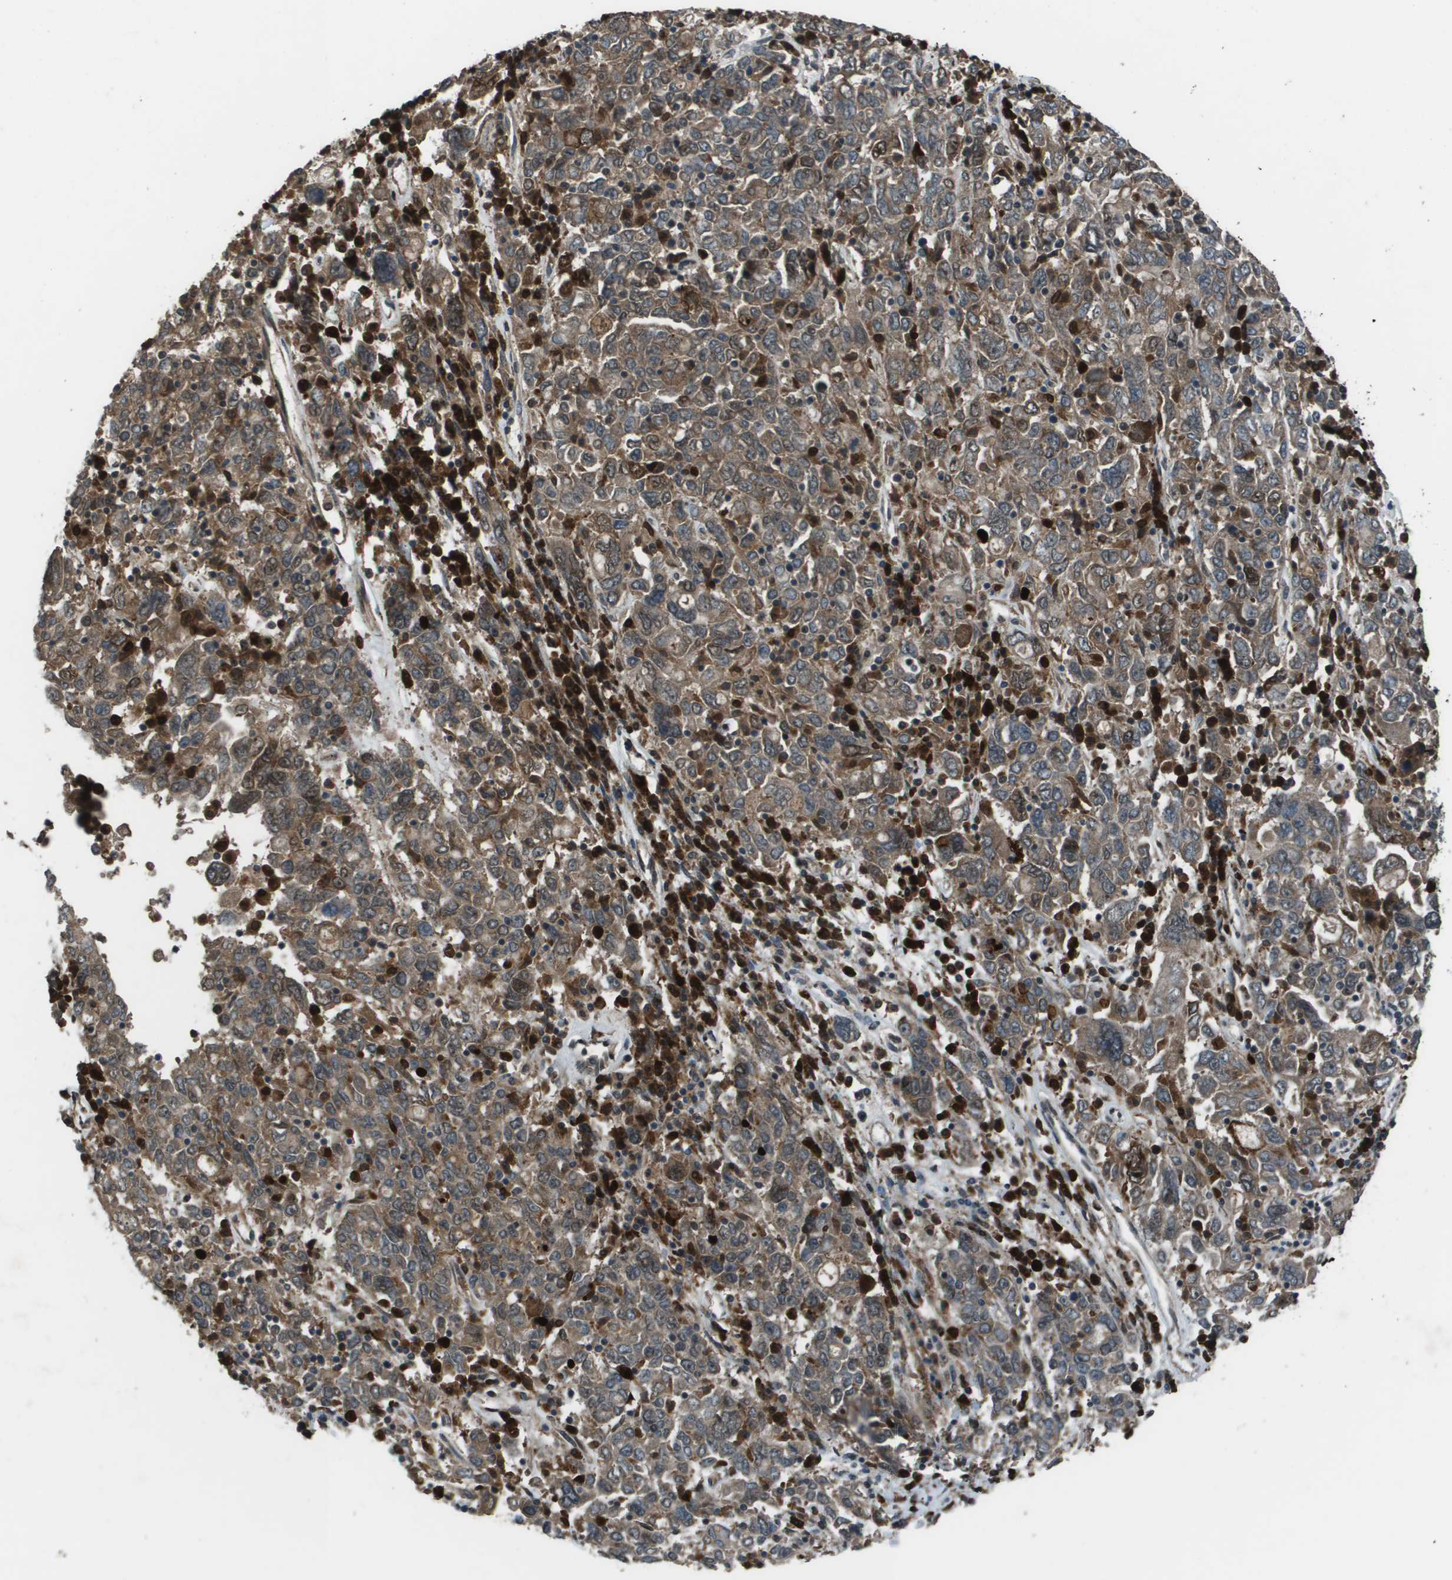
{"staining": {"intensity": "moderate", "quantity": ">75%", "location": "cytoplasmic/membranous"}, "tissue": "ovarian cancer", "cell_type": "Tumor cells", "image_type": "cancer", "snomed": [{"axis": "morphology", "description": "Carcinoma, endometroid"}, {"axis": "topography", "description": "Ovary"}], "caption": "There is medium levels of moderate cytoplasmic/membranous staining in tumor cells of ovarian cancer, as demonstrated by immunohistochemical staining (brown color).", "gene": "GOSR2", "patient": {"sex": "female", "age": 62}}